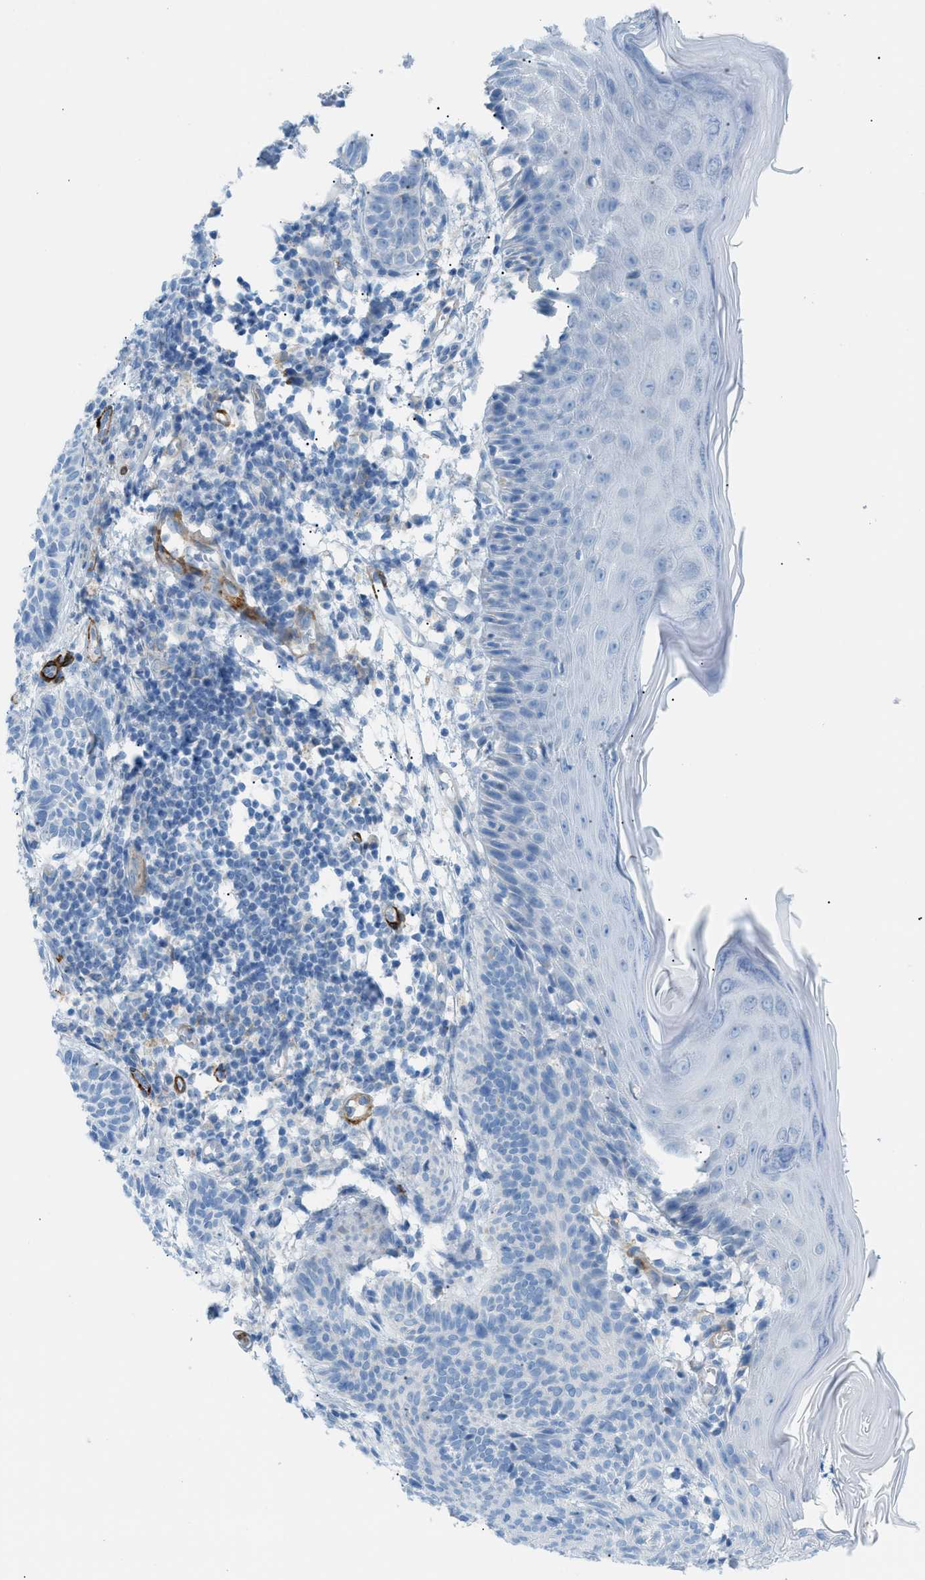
{"staining": {"intensity": "negative", "quantity": "none", "location": "none"}, "tissue": "skin cancer", "cell_type": "Tumor cells", "image_type": "cancer", "snomed": [{"axis": "morphology", "description": "Basal cell carcinoma"}, {"axis": "topography", "description": "Skin"}], "caption": "Skin cancer (basal cell carcinoma) stained for a protein using immunohistochemistry displays no staining tumor cells.", "gene": "MYH11", "patient": {"sex": "male", "age": 60}}